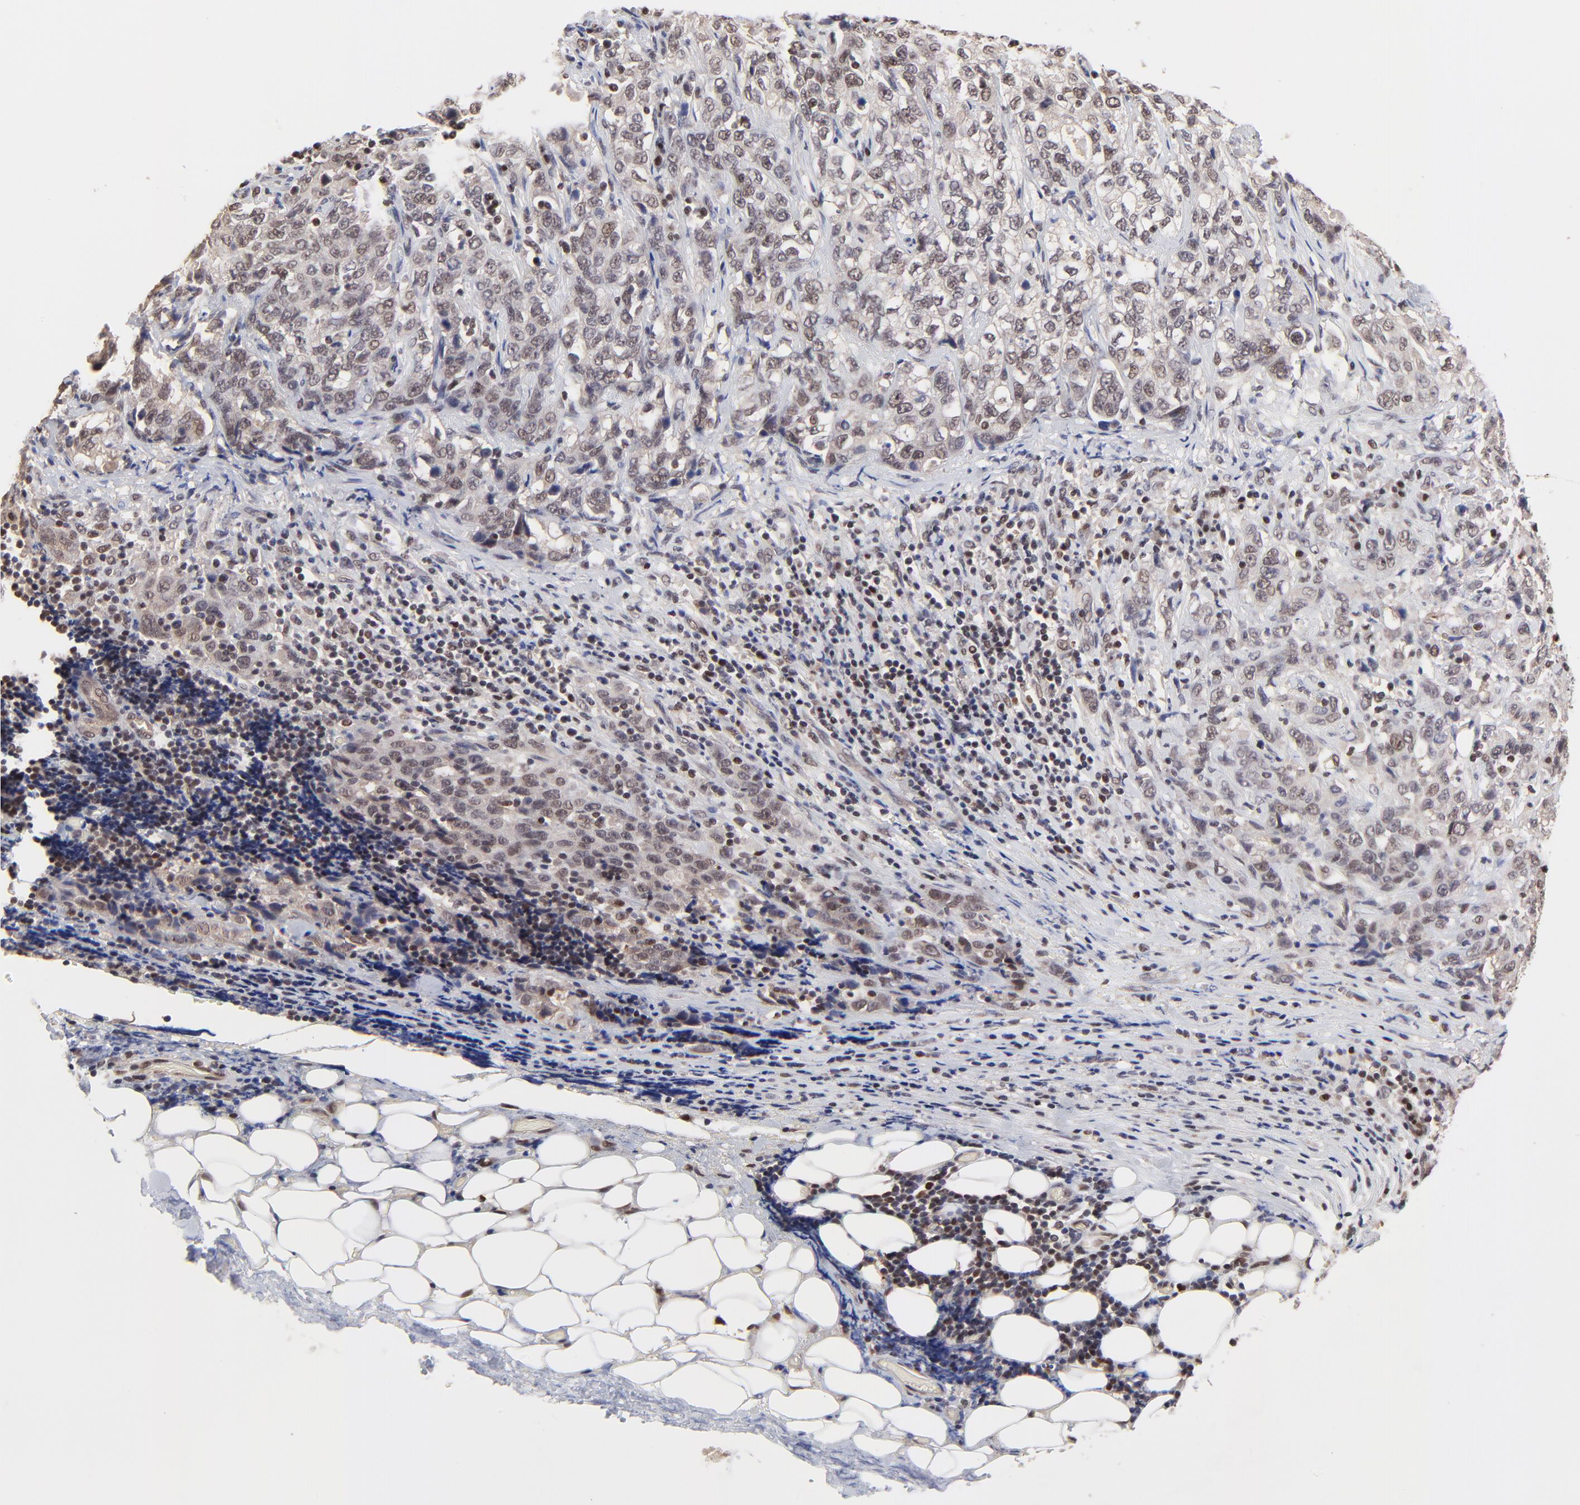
{"staining": {"intensity": "weak", "quantity": "25%-75%", "location": "nuclear"}, "tissue": "stomach cancer", "cell_type": "Tumor cells", "image_type": "cancer", "snomed": [{"axis": "morphology", "description": "Adenocarcinoma, NOS"}, {"axis": "topography", "description": "Stomach"}], "caption": "Immunohistochemistry image of stomach cancer (adenocarcinoma) stained for a protein (brown), which exhibits low levels of weak nuclear positivity in about 25%-75% of tumor cells.", "gene": "DSN1", "patient": {"sex": "male", "age": 48}}